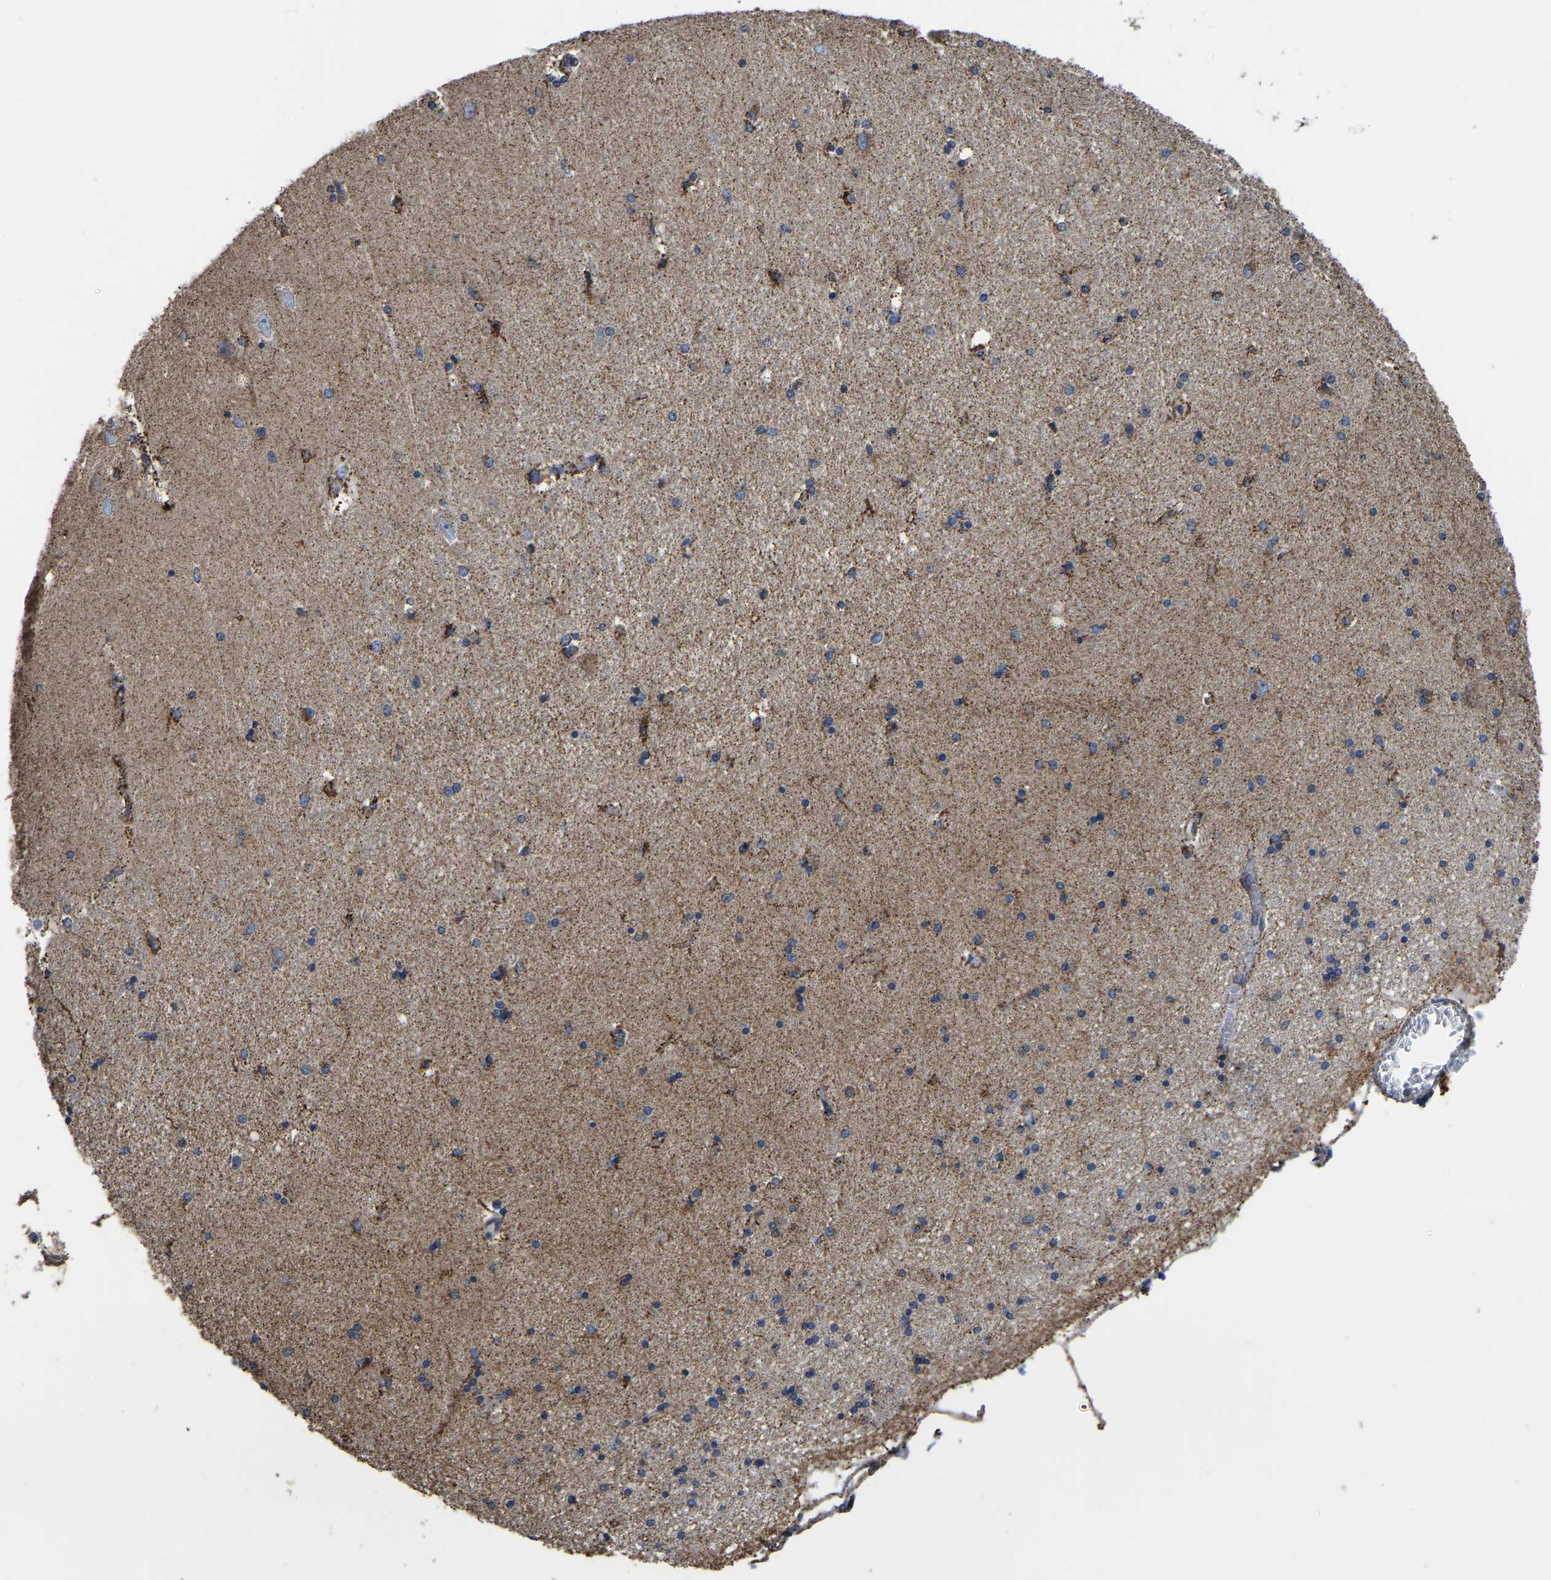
{"staining": {"intensity": "moderate", "quantity": "<25%", "location": "cytoplasmic/membranous"}, "tissue": "hippocampus", "cell_type": "Glial cells", "image_type": "normal", "snomed": [{"axis": "morphology", "description": "Normal tissue, NOS"}, {"axis": "topography", "description": "Hippocampus"}], "caption": "High-power microscopy captured an IHC histopathology image of benign hippocampus, revealing moderate cytoplasmic/membranous staining in about <25% of glial cells. (Brightfield microscopy of DAB IHC at high magnification).", "gene": "ETFA", "patient": {"sex": "female", "age": 54}}